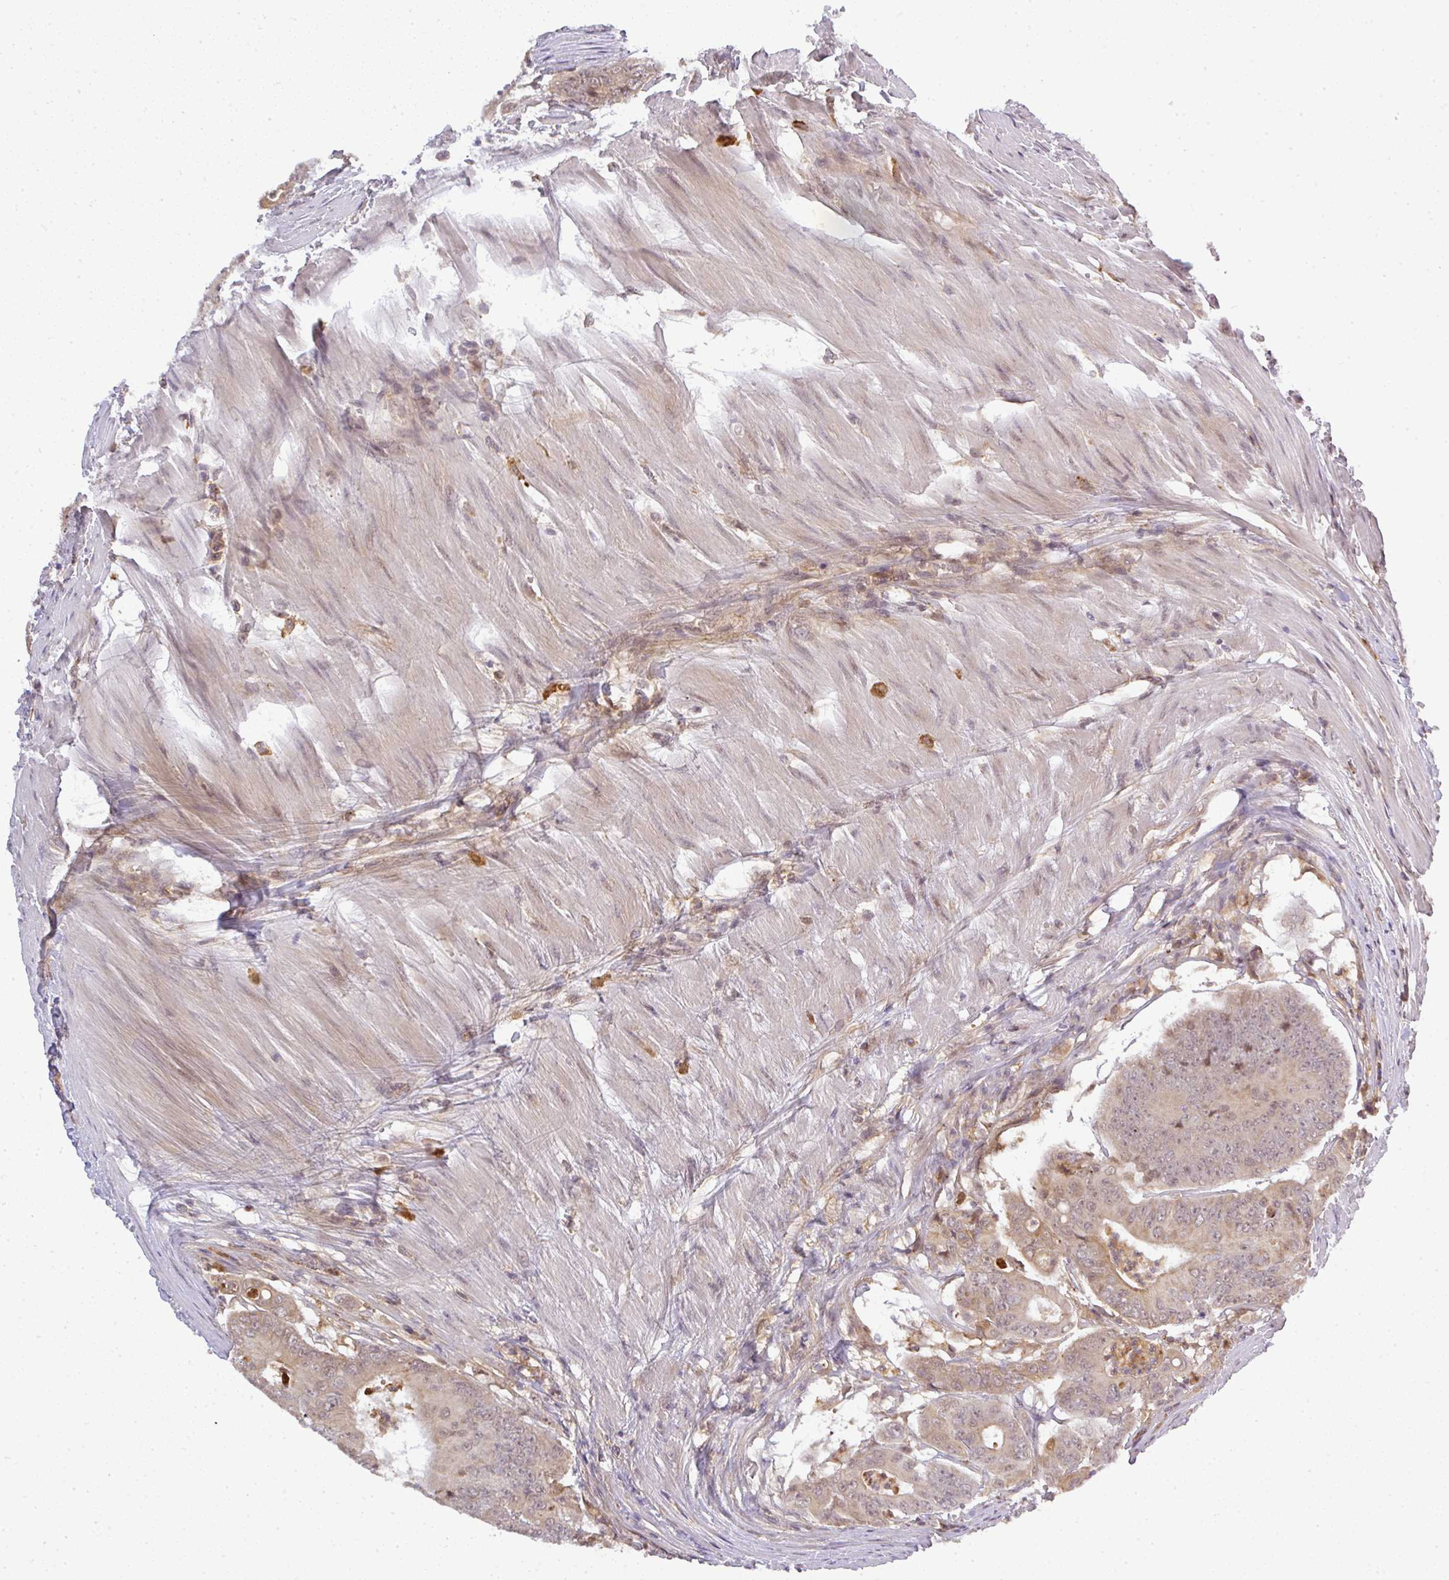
{"staining": {"intensity": "weak", "quantity": ">75%", "location": "cytoplasmic/membranous"}, "tissue": "colorectal cancer", "cell_type": "Tumor cells", "image_type": "cancer", "snomed": [{"axis": "morphology", "description": "Adenocarcinoma, NOS"}, {"axis": "topography", "description": "Colon"}], "caption": "Colorectal cancer (adenocarcinoma) tissue displays weak cytoplasmic/membranous expression in approximately >75% of tumor cells, visualized by immunohistochemistry.", "gene": "FAM153A", "patient": {"sex": "female", "age": 48}}